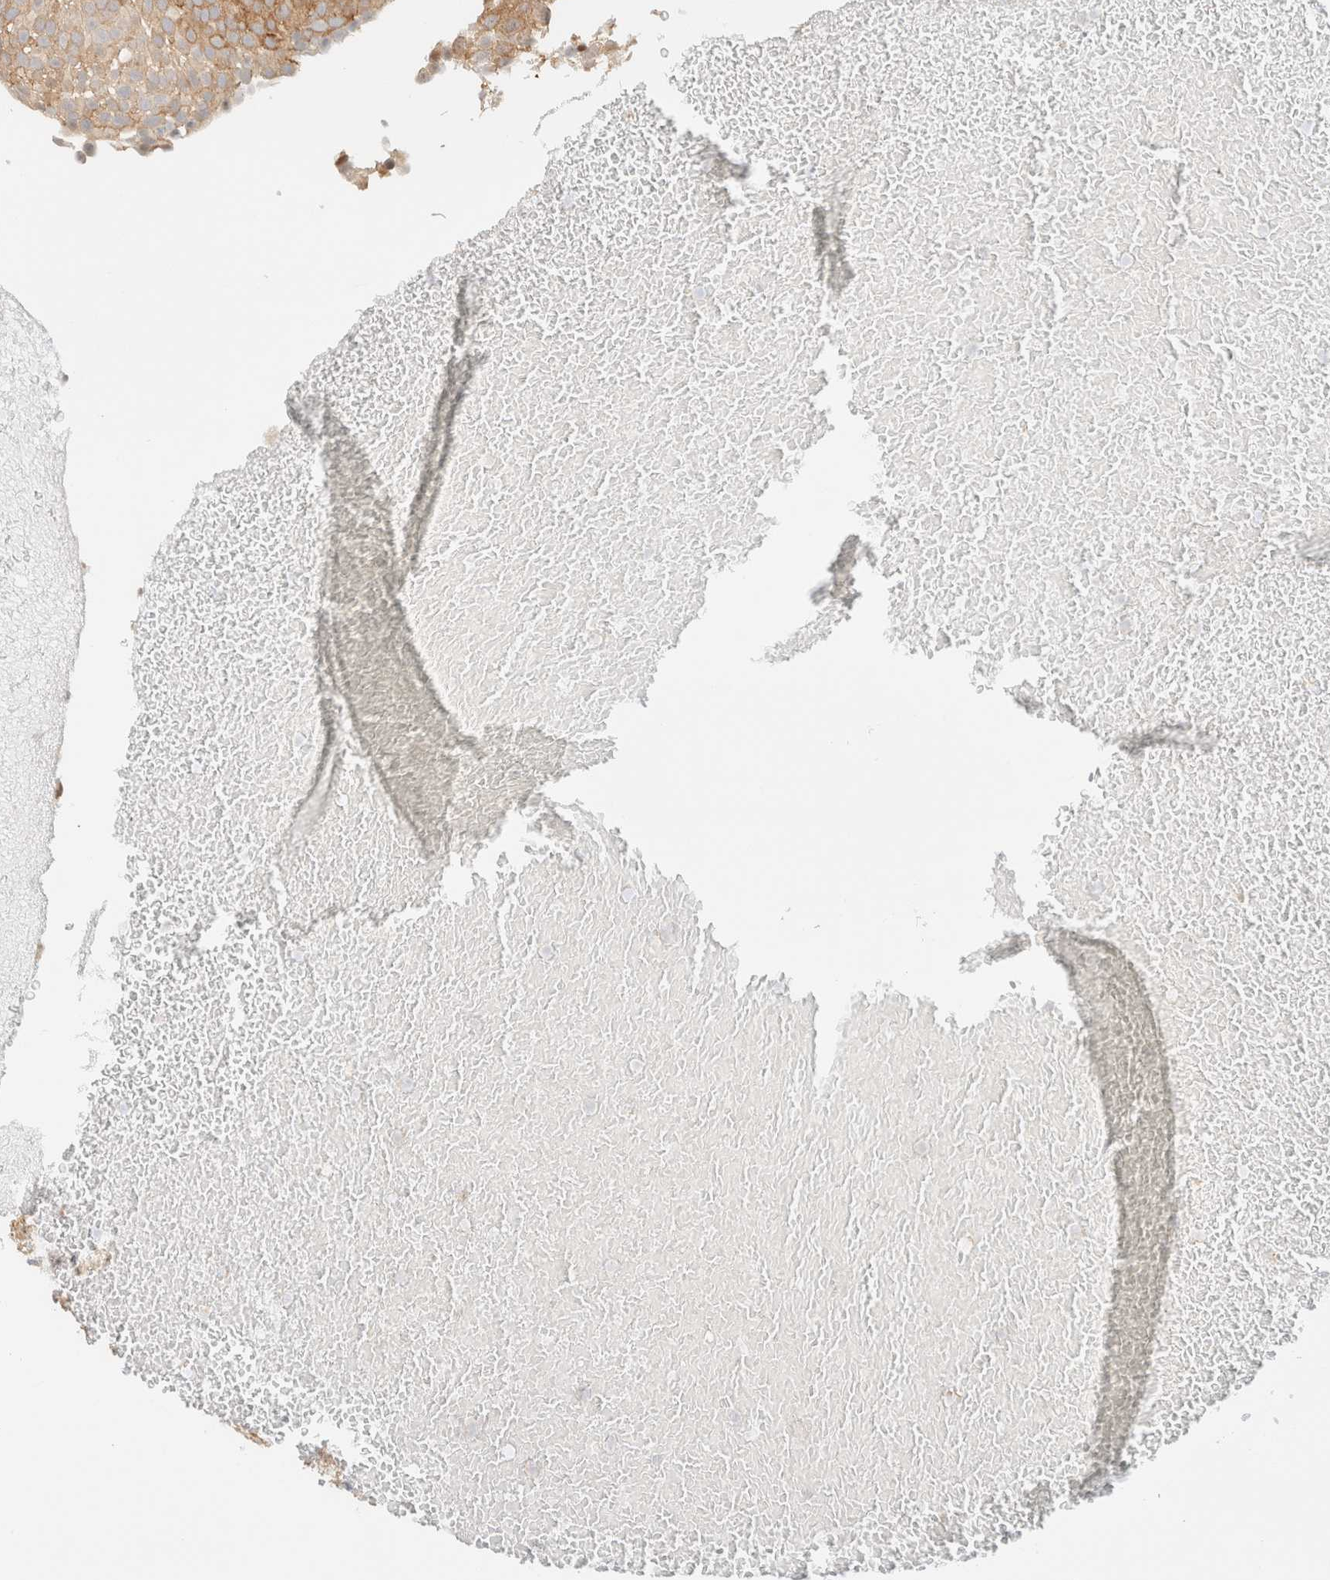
{"staining": {"intensity": "moderate", "quantity": ">75%", "location": "cytoplasmic/membranous"}, "tissue": "urothelial cancer", "cell_type": "Tumor cells", "image_type": "cancer", "snomed": [{"axis": "morphology", "description": "Urothelial carcinoma, Low grade"}, {"axis": "topography", "description": "Urinary bladder"}], "caption": "About >75% of tumor cells in human urothelial cancer demonstrate moderate cytoplasmic/membranous protein expression as visualized by brown immunohistochemical staining.", "gene": "ARID5A", "patient": {"sex": "male", "age": 78}}